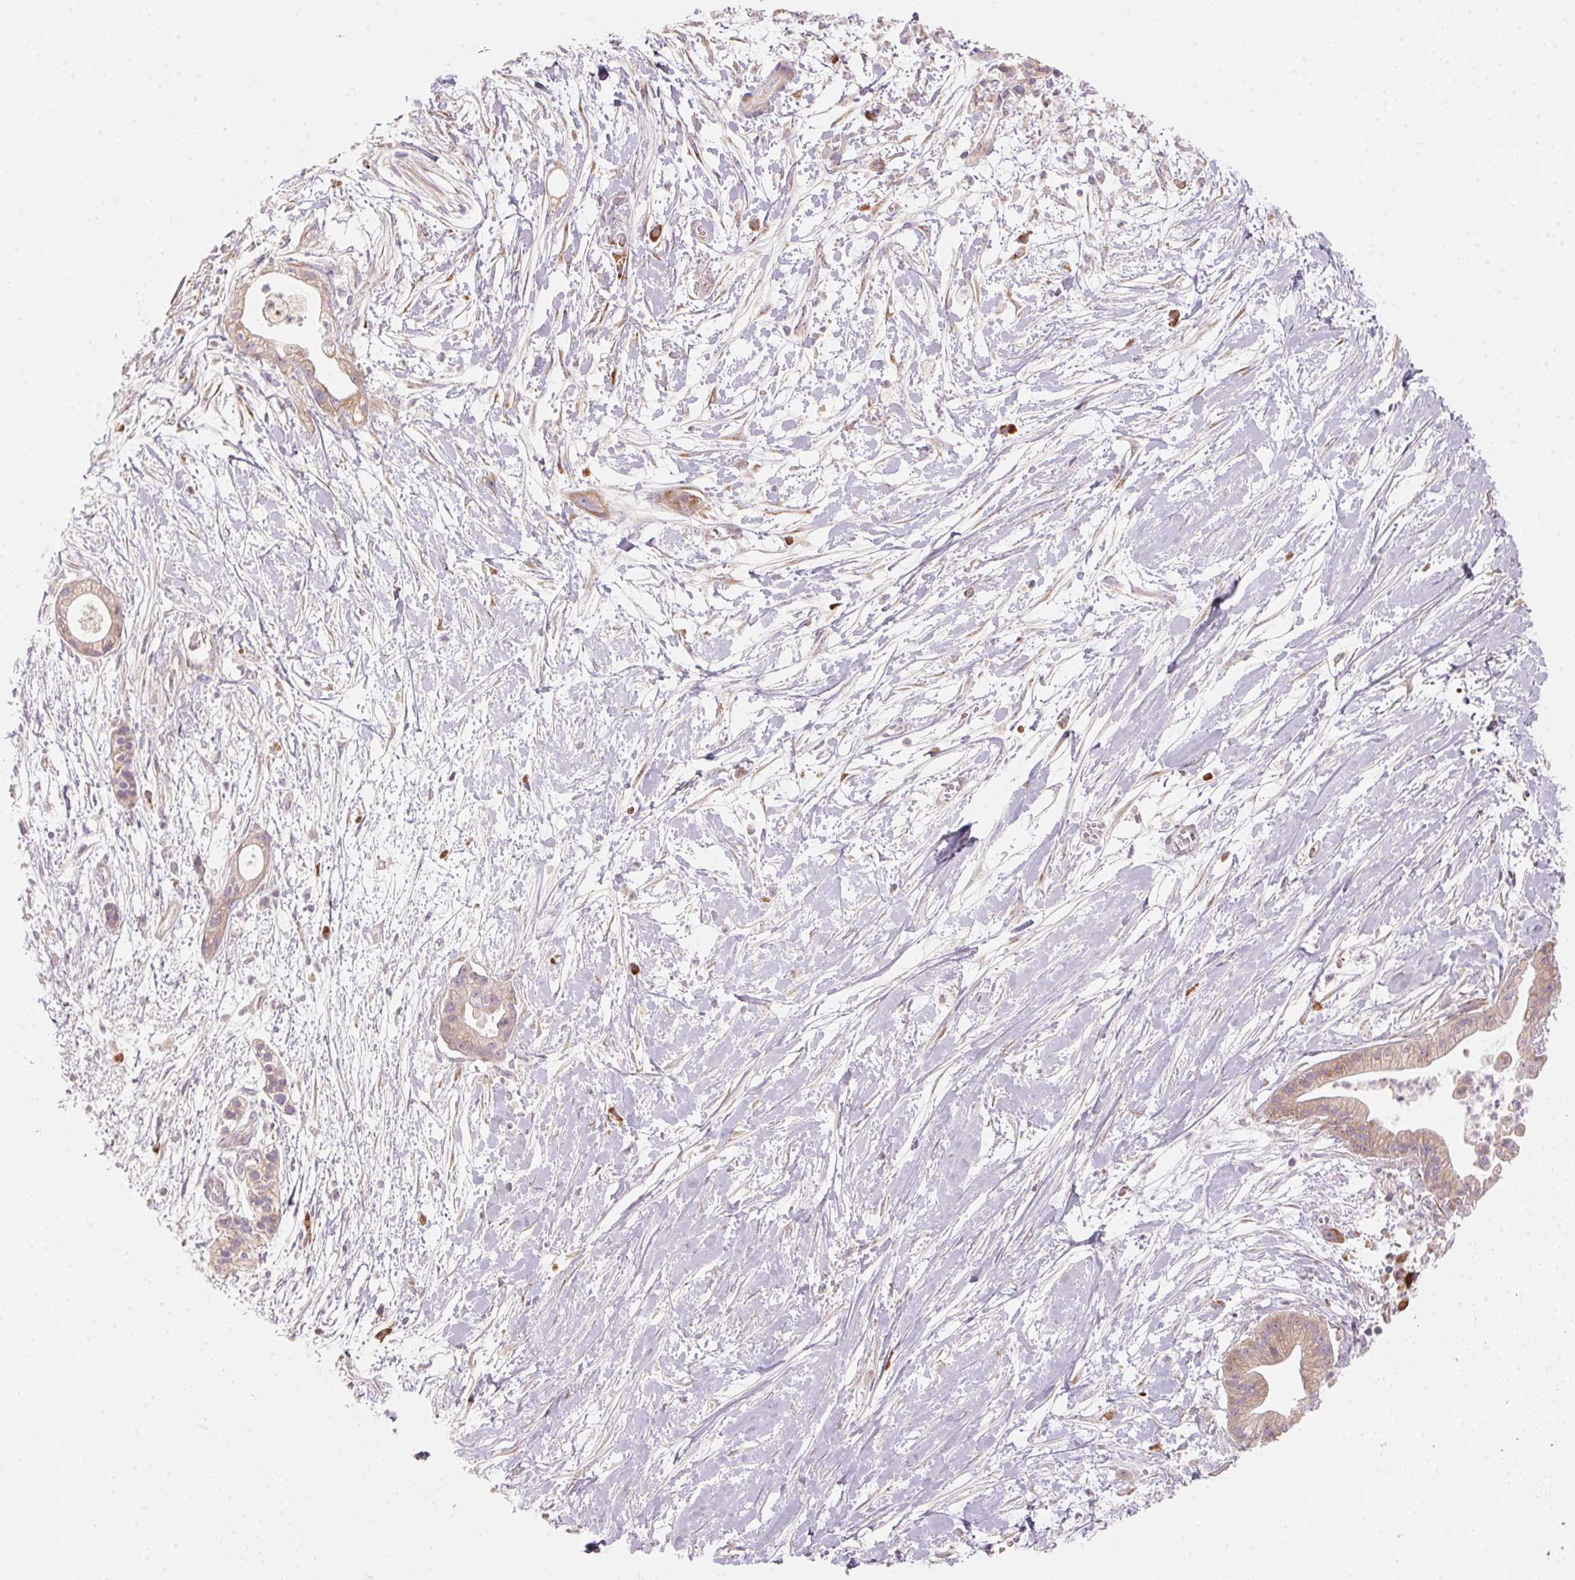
{"staining": {"intensity": "weak", "quantity": "25%-75%", "location": "cytoplasmic/membranous"}, "tissue": "pancreatic cancer", "cell_type": "Tumor cells", "image_type": "cancer", "snomed": [{"axis": "morphology", "description": "Normal tissue, NOS"}, {"axis": "morphology", "description": "Adenocarcinoma, NOS"}, {"axis": "topography", "description": "Lymph node"}, {"axis": "topography", "description": "Pancreas"}], "caption": "A photomicrograph of human adenocarcinoma (pancreatic) stained for a protein reveals weak cytoplasmic/membranous brown staining in tumor cells.", "gene": "BLOC1S2", "patient": {"sex": "female", "age": 58}}